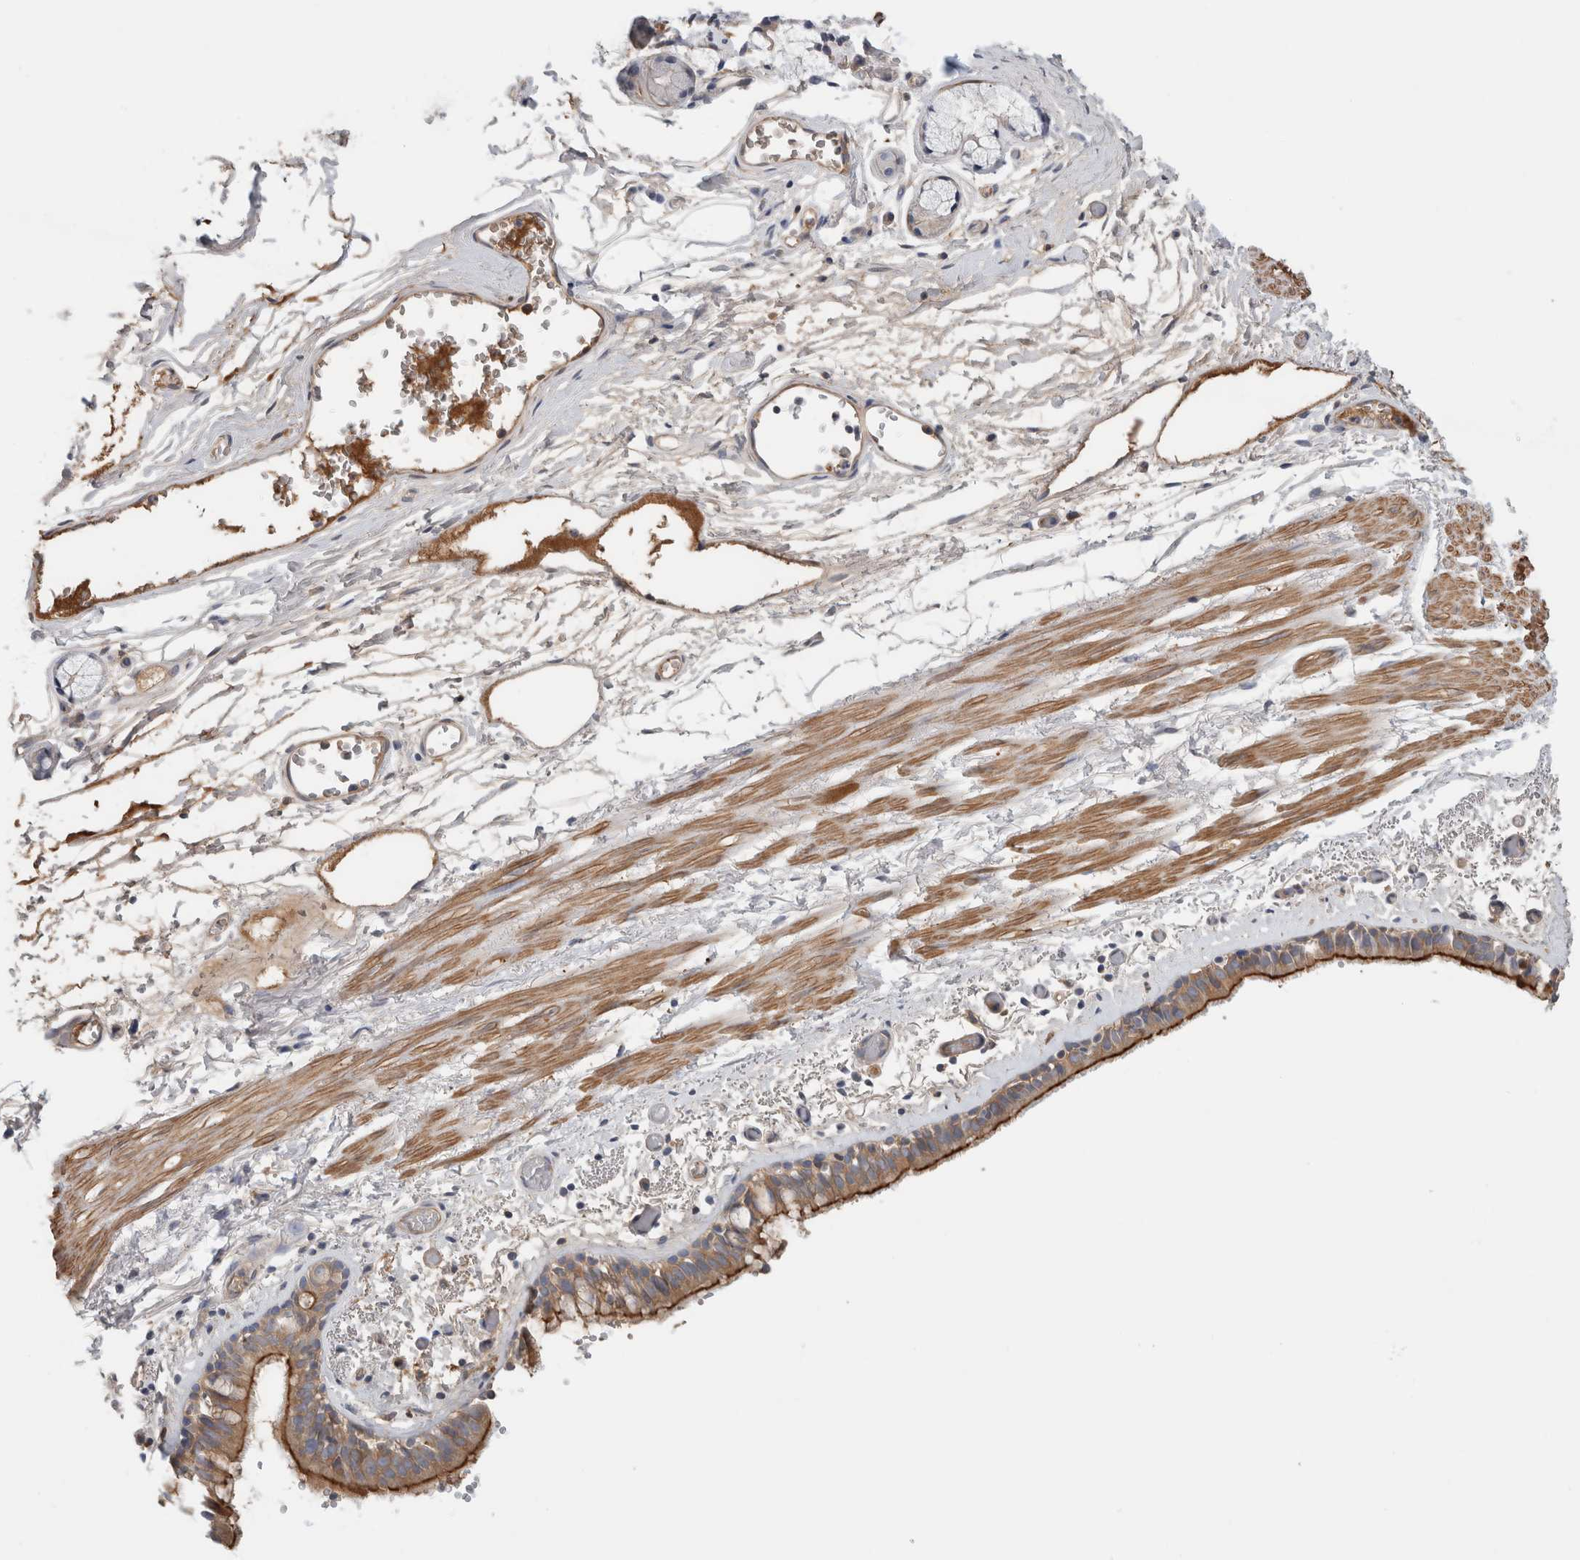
{"staining": {"intensity": "moderate", "quantity": ">75%", "location": "cytoplasmic/membranous"}, "tissue": "bronchus", "cell_type": "Respiratory epithelial cells", "image_type": "normal", "snomed": [{"axis": "morphology", "description": "Normal tissue, NOS"}, {"axis": "topography", "description": "Bronchus"}, {"axis": "topography", "description": "Lung"}], "caption": "High-magnification brightfield microscopy of normal bronchus stained with DAB (3,3'-diaminobenzidine) (brown) and counterstained with hematoxylin (blue). respiratory epithelial cells exhibit moderate cytoplasmic/membranous expression is present in about>75% of cells. The protein is shown in brown color, while the nuclei are stained blue.", "gene": "CFI", "patient": {"sex": "male", "age": 56}}